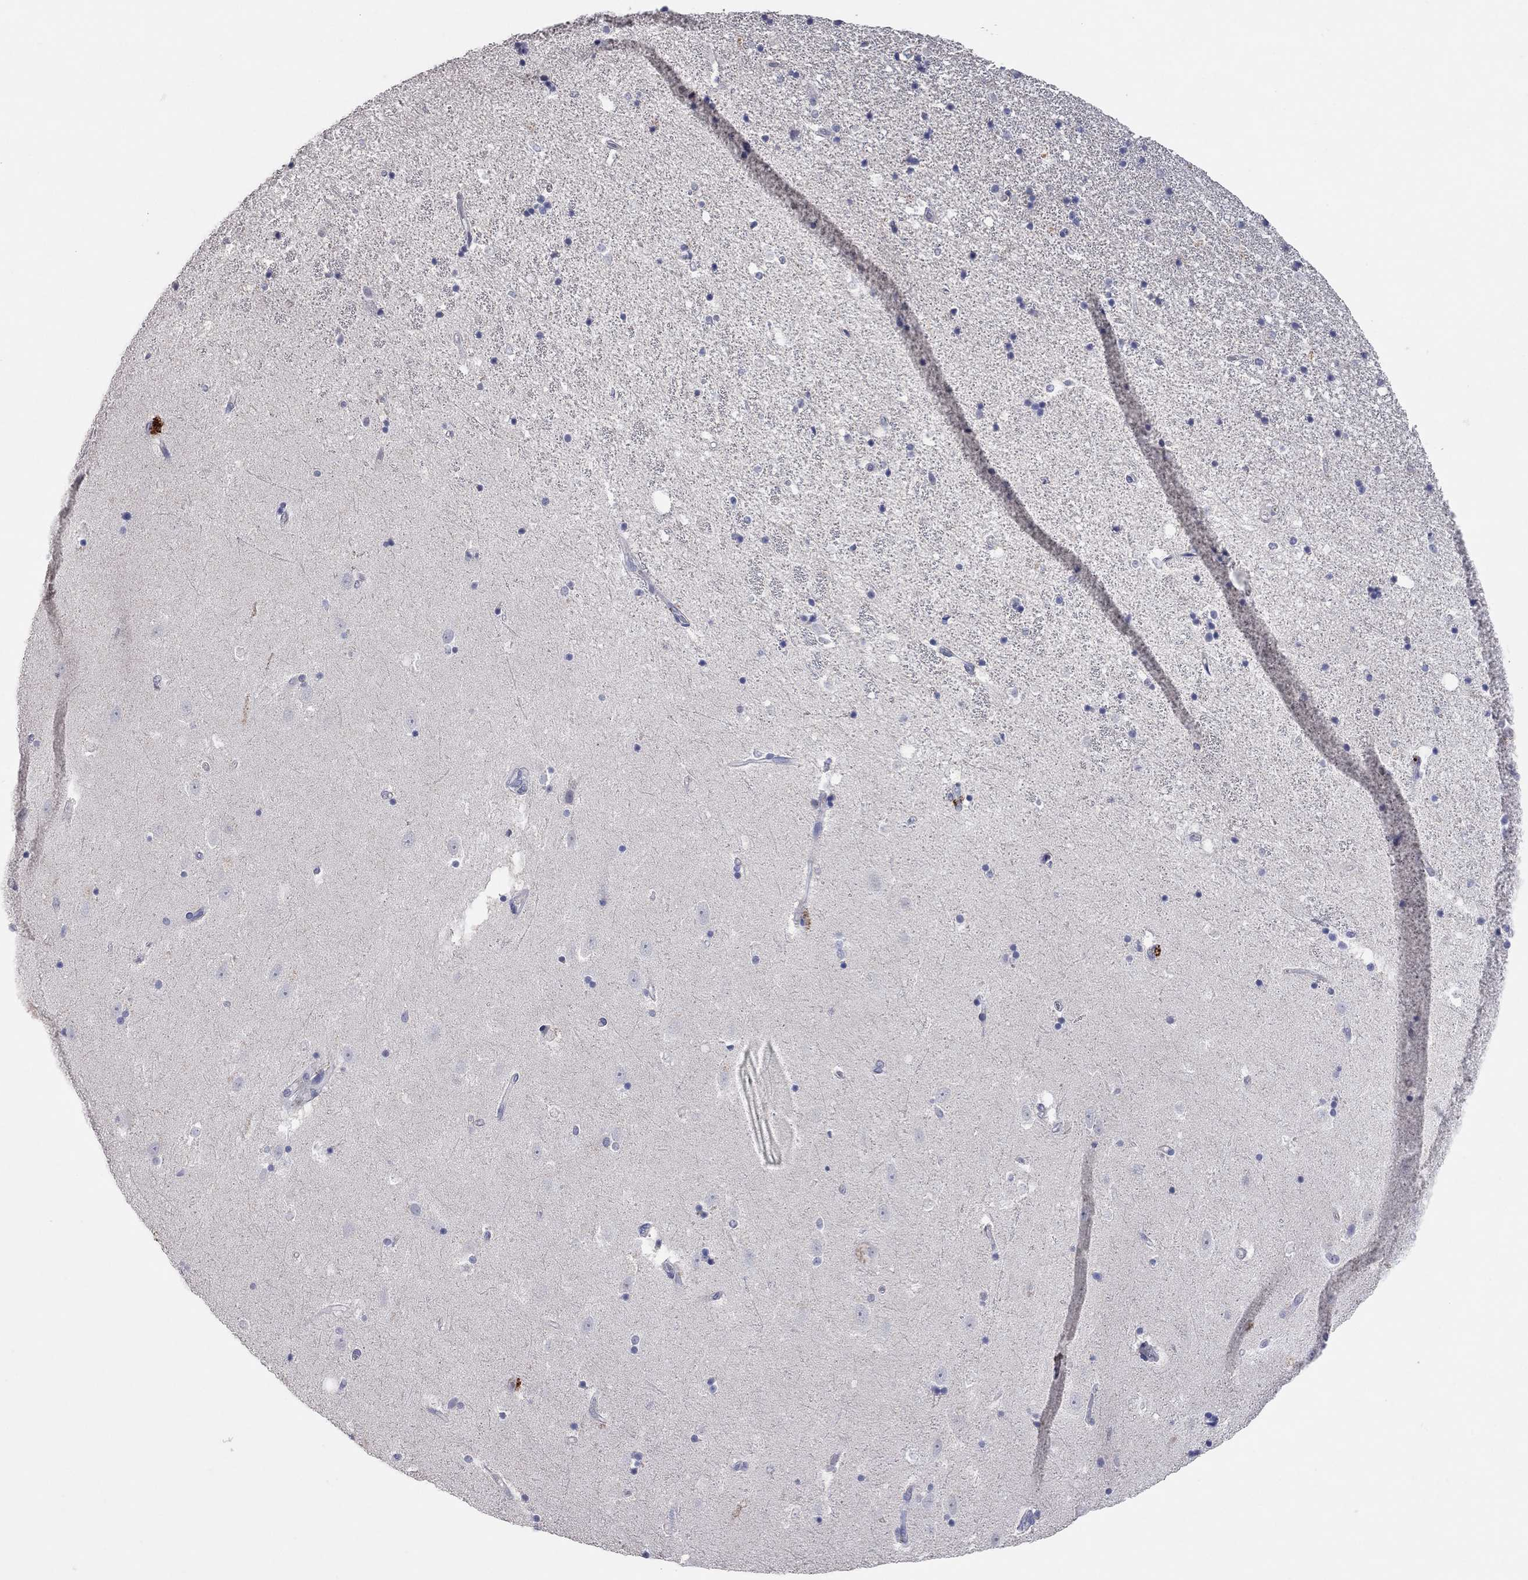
{"staining": {"intensity": "negative", "quantity": "none", "location": "none"}, "tissue": "hippocampus", "cell_type": "Glial cells", "image_type": "normal", "snomed": [{"axis": "morphology", "description": "Normal tissue, NOS"}, {"axis": "topography", "description": "Hippocampus"}], "caption": "IHC image of unremarkable hippocampus stained for a protein (brown), which demonstrates no positivity in glial cells. The staining is performed using DAB brown chromogen with nuclei counter-stained in using hematoxylin.", "gene": "MMP13", "patient": {"sex": "male", "age": 49}}